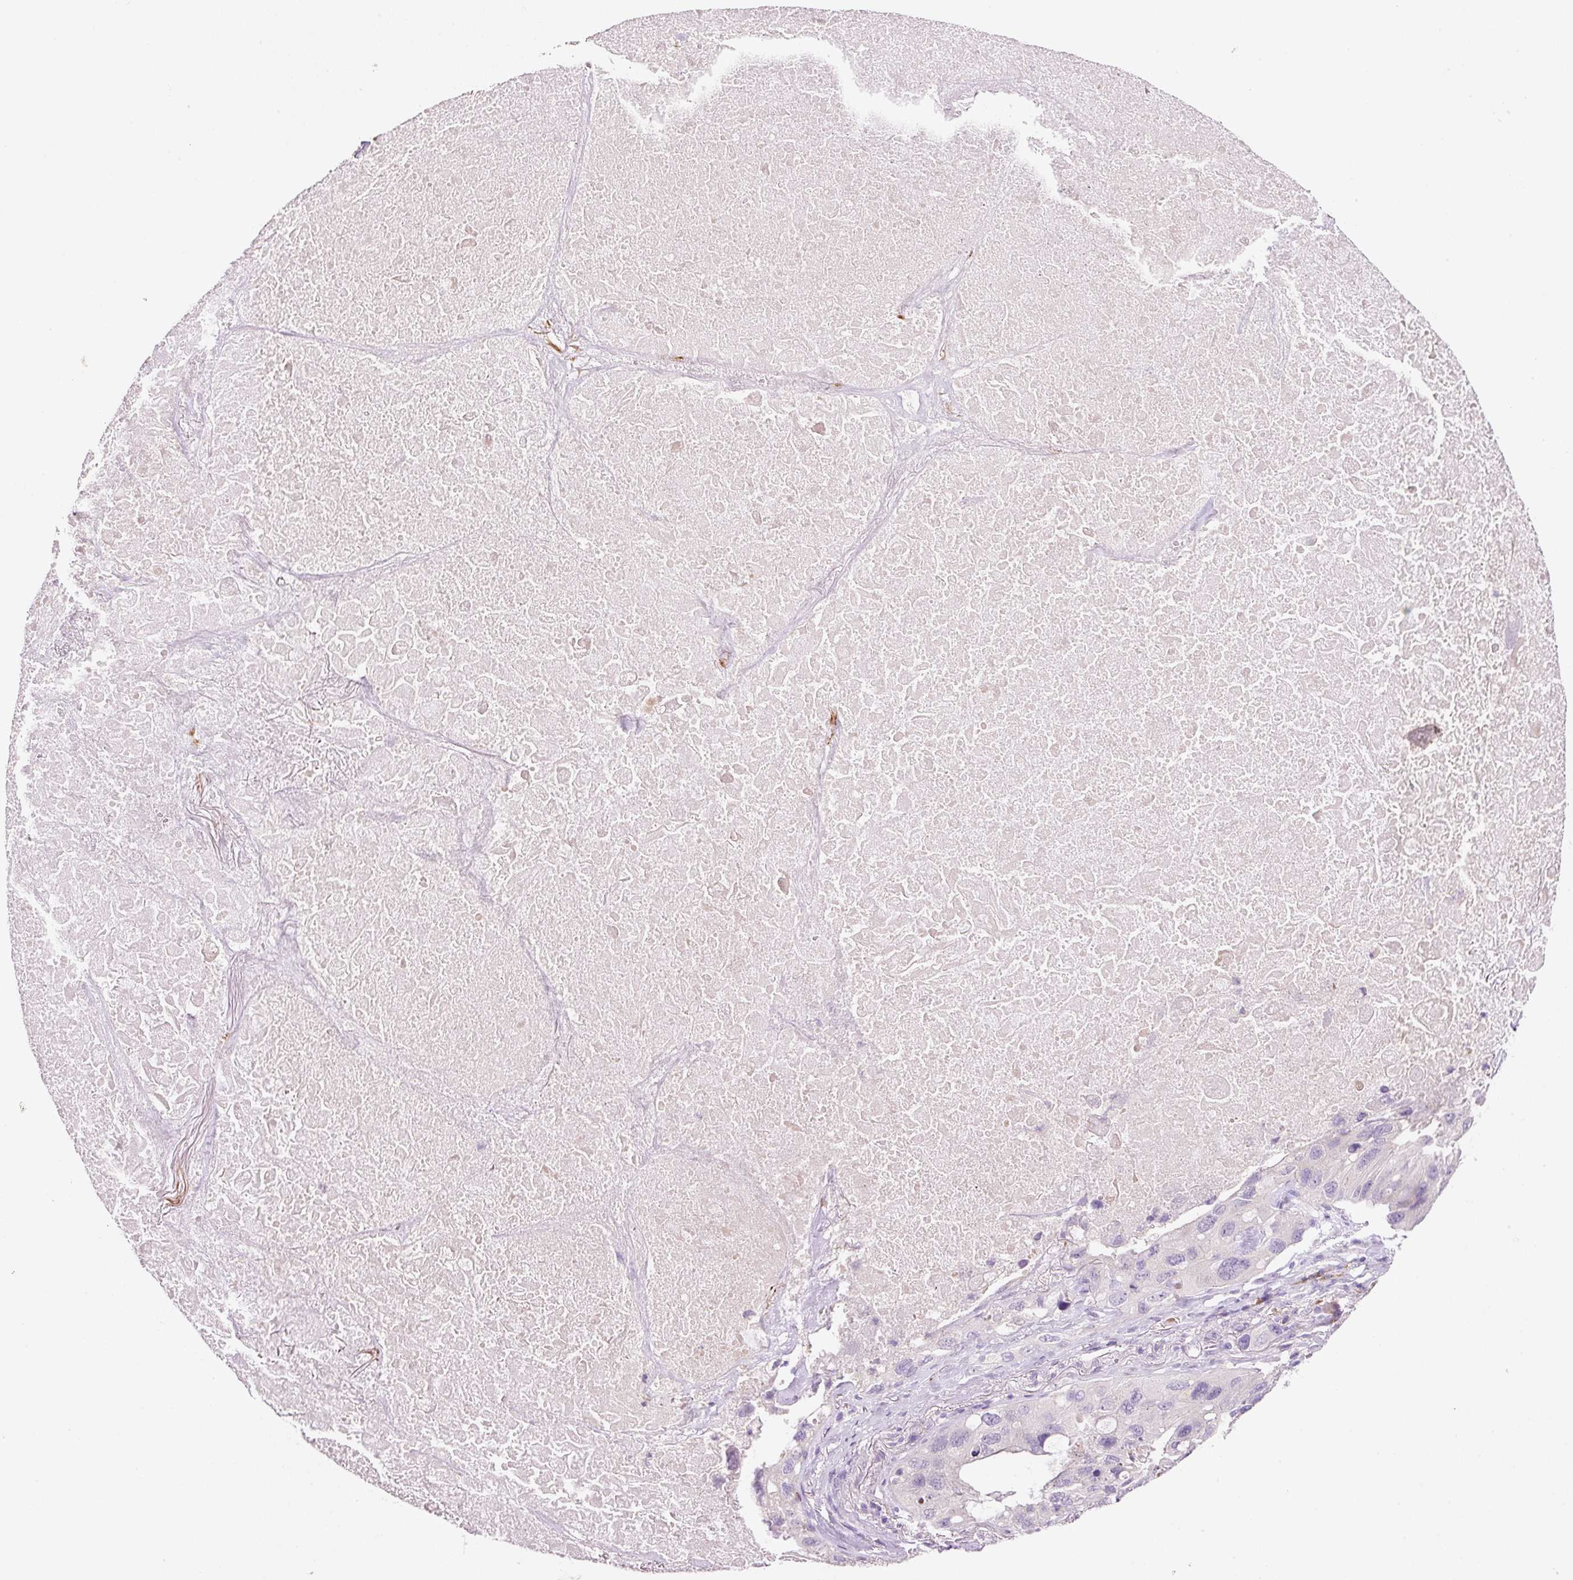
{"staining": {"intensity": "negative", "quantity": "none", "location": "none"}, "tissue": "lung cancer", "cell_type": "Tumor cells", "image_type": "cancer", "snomed": [{"axis": "morphology", "description": "Squamous cell carcinoma, NOS"}, {"axis": "topography", "description": "Lung"}], "caption": "Human lung cancer stained for a protein using immunohistochemistry (IHC) reveals no expression in tumor cells.", "gene": "TENT5C", "patient": {"sex": "female", "age": 73}}